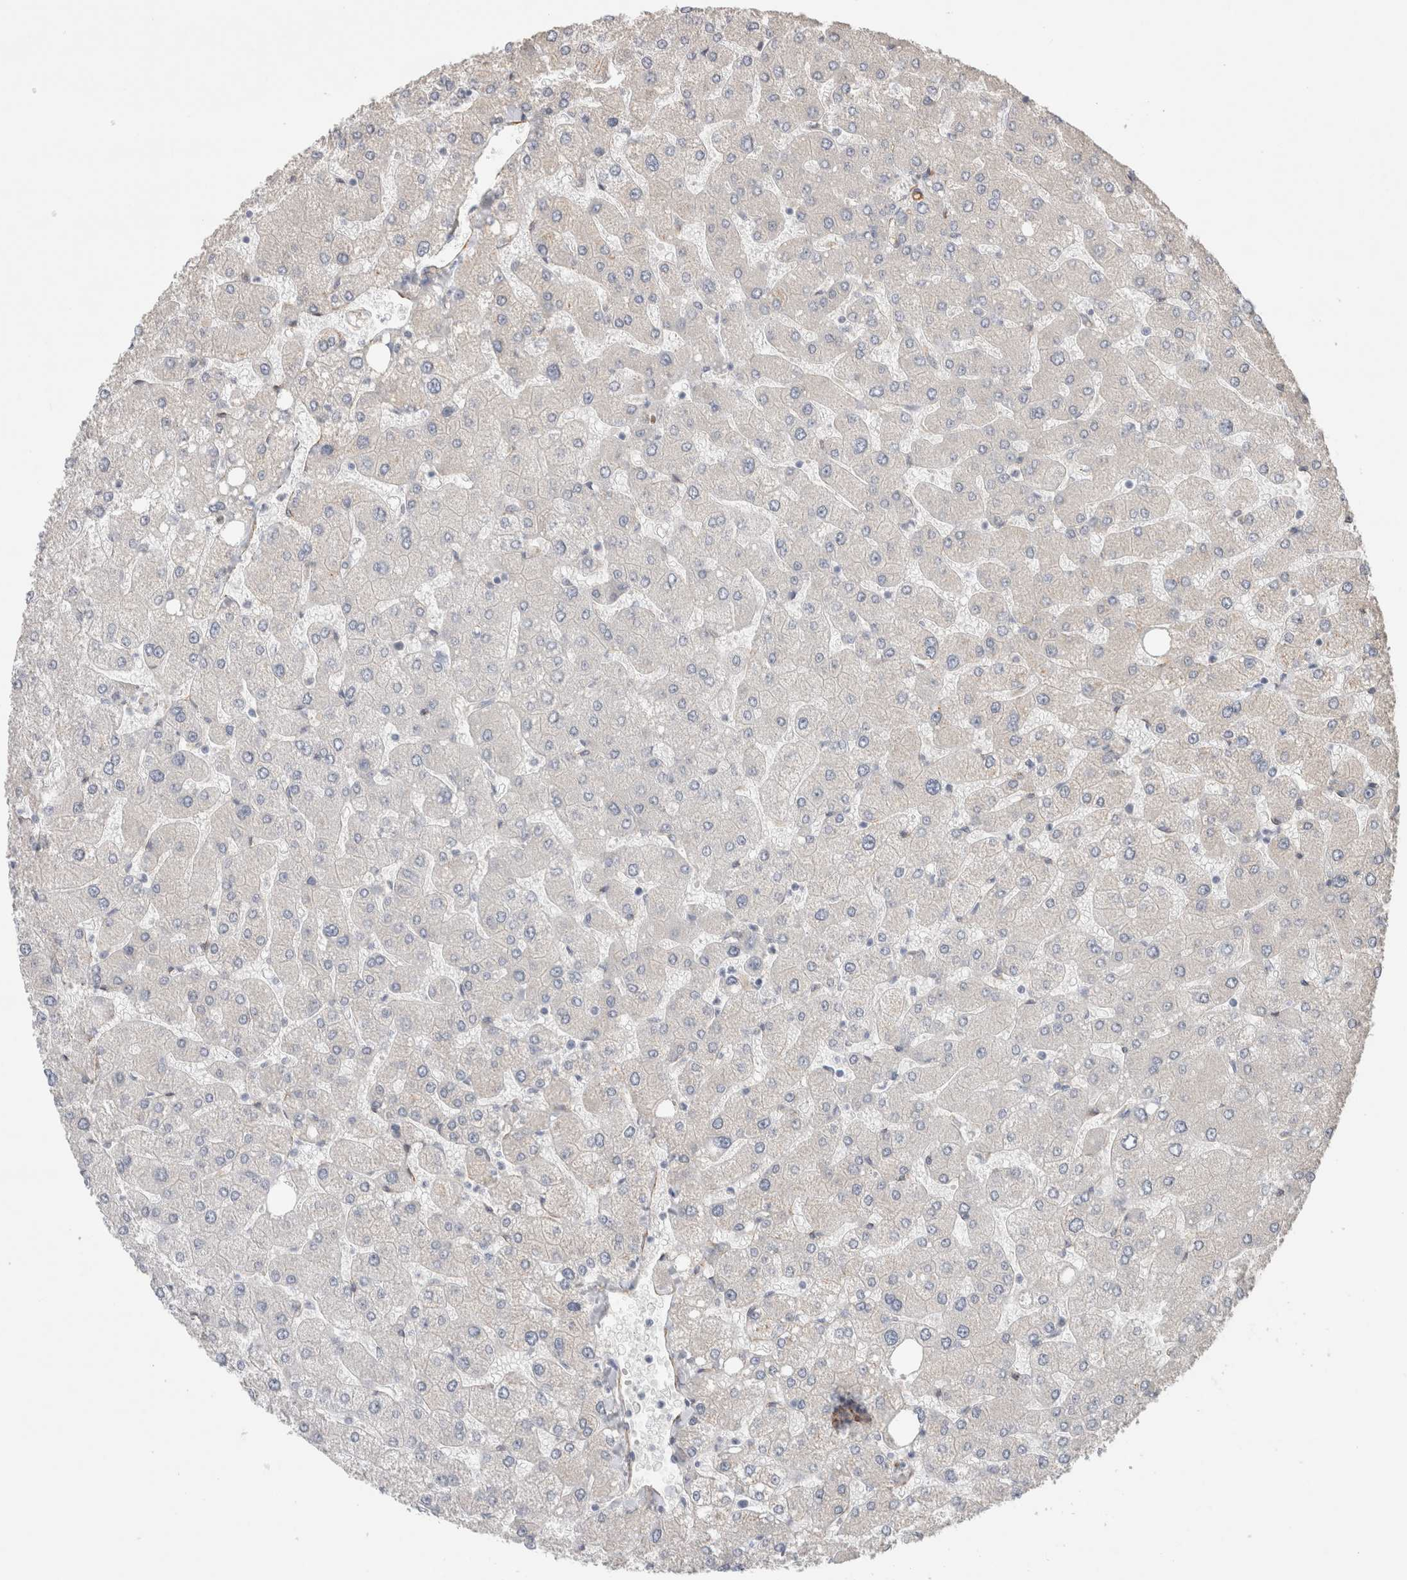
{"staining": {"intensity": "moderate", "quantity": ">75%", "location": "cytoplasmic/membranous"}, "tissue": "liver", "cell_type": "Cholangiocytes", "image_type": "normal", "snomed": [{"axis": "morphology", "description": "Normal tissue, NOS"}, {"axis": "topography", "description": "Liver"}], "caption": "A brown stain labels moderate cytoplasmic/membranous positivity of a protein in cholangiocytes of benign human liver. (DAB (3,3'-diaminobenzidine) IHC with brightfield microscopy, high magnification).", "gene": "CAAP1", "patient": {"sex": "male", "age": 55}}